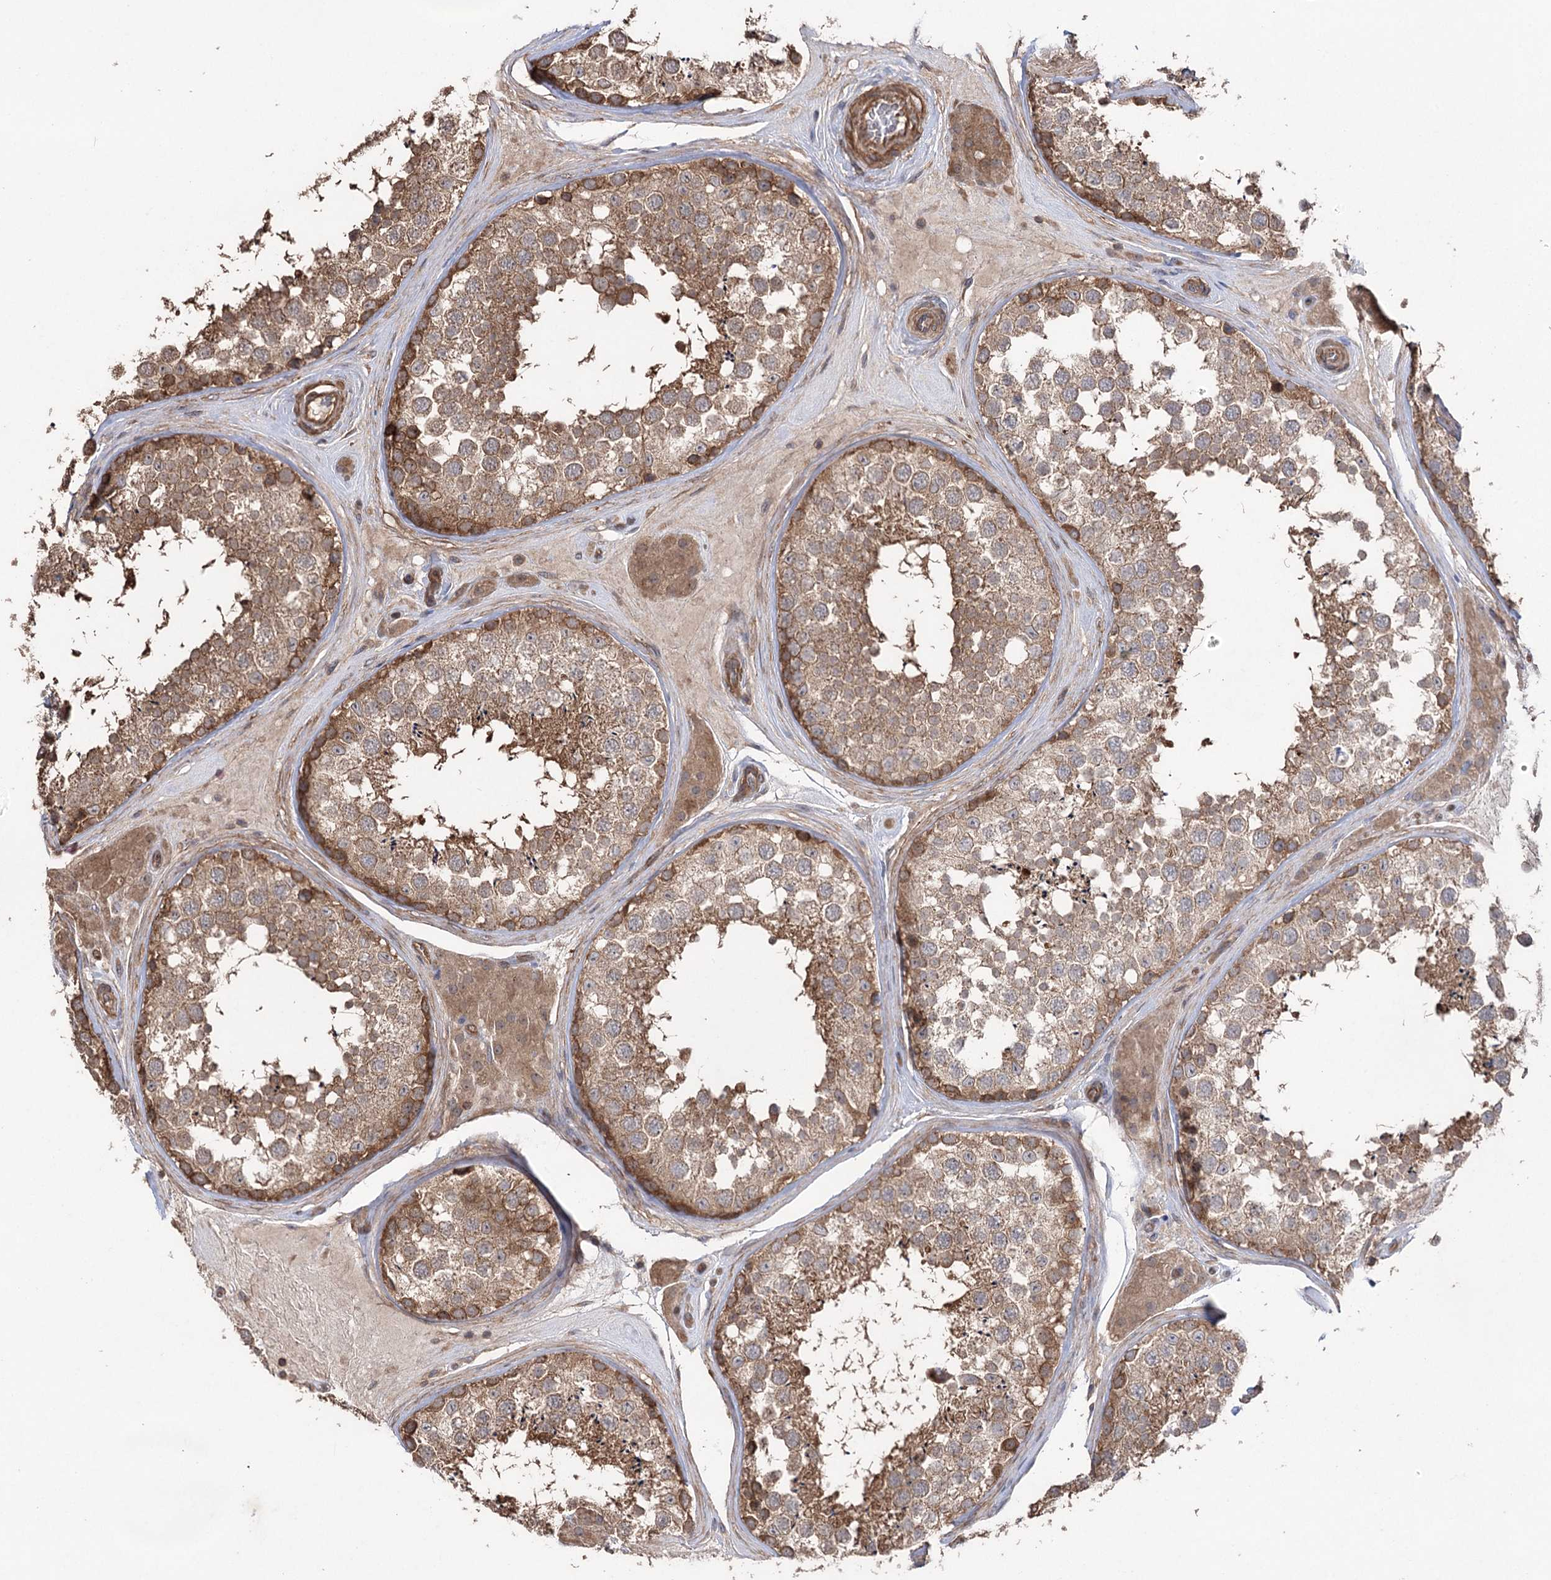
{"staining": {"intensity": "moderate", "quantity": ">75%", "location": "cytoplasmic/membranous"}, "tissue": "testis", "cell_type": "Cells in seminiferous ducts", "image_type": "normal", "snomed": [{"axis": "morphology", "description": "Normal tissue, NOS"}, {"axis": "topography", "description": "Testis"}], "caption": "Immunohistochemical staining of unremarkable human testis shows moderate cytoplasmic/membranous protein expression in about >75% of cells in seminiferous ducts.", "gene": "LARS2", "patient": {"sex": "male", "age": 46}}